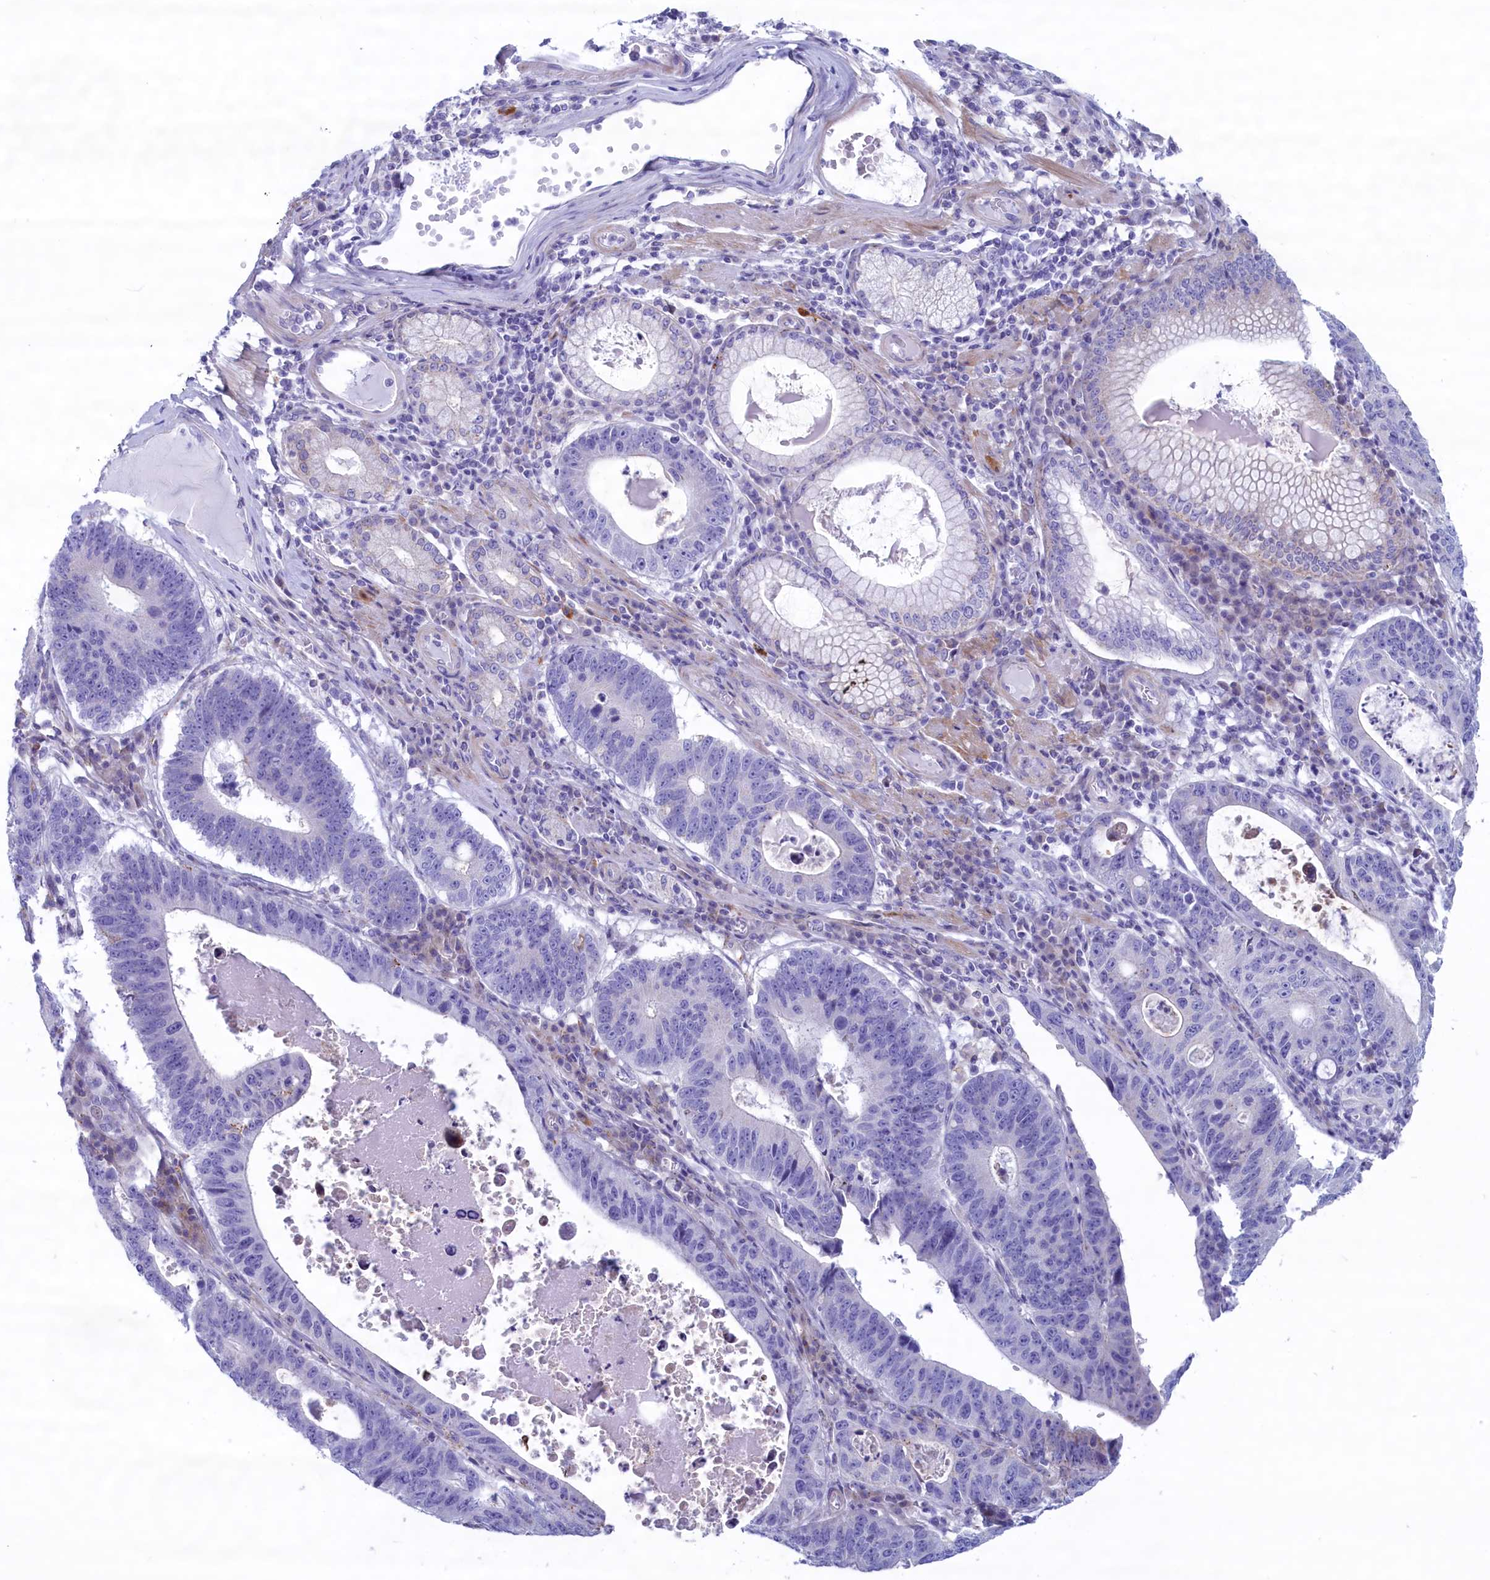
{"staining": {"intensity": "negative", "quantity": "none", "location": "none"}, "tissue": "stomach cancer", "cell_type": "Tumor cells", "image_type": "cancer", "snomed": [{"axis": "morphology", "description": "Adenocarcinoma, NOS"}, {"axis": "topography", "description": "Stomach"}], "caption": "The micrograph demonstrates no staining of tumor cells in stomach cancer (adenocarcinoma).", "gene": "MPV17L2", "patient": {"sex": "male", "age": 59}}